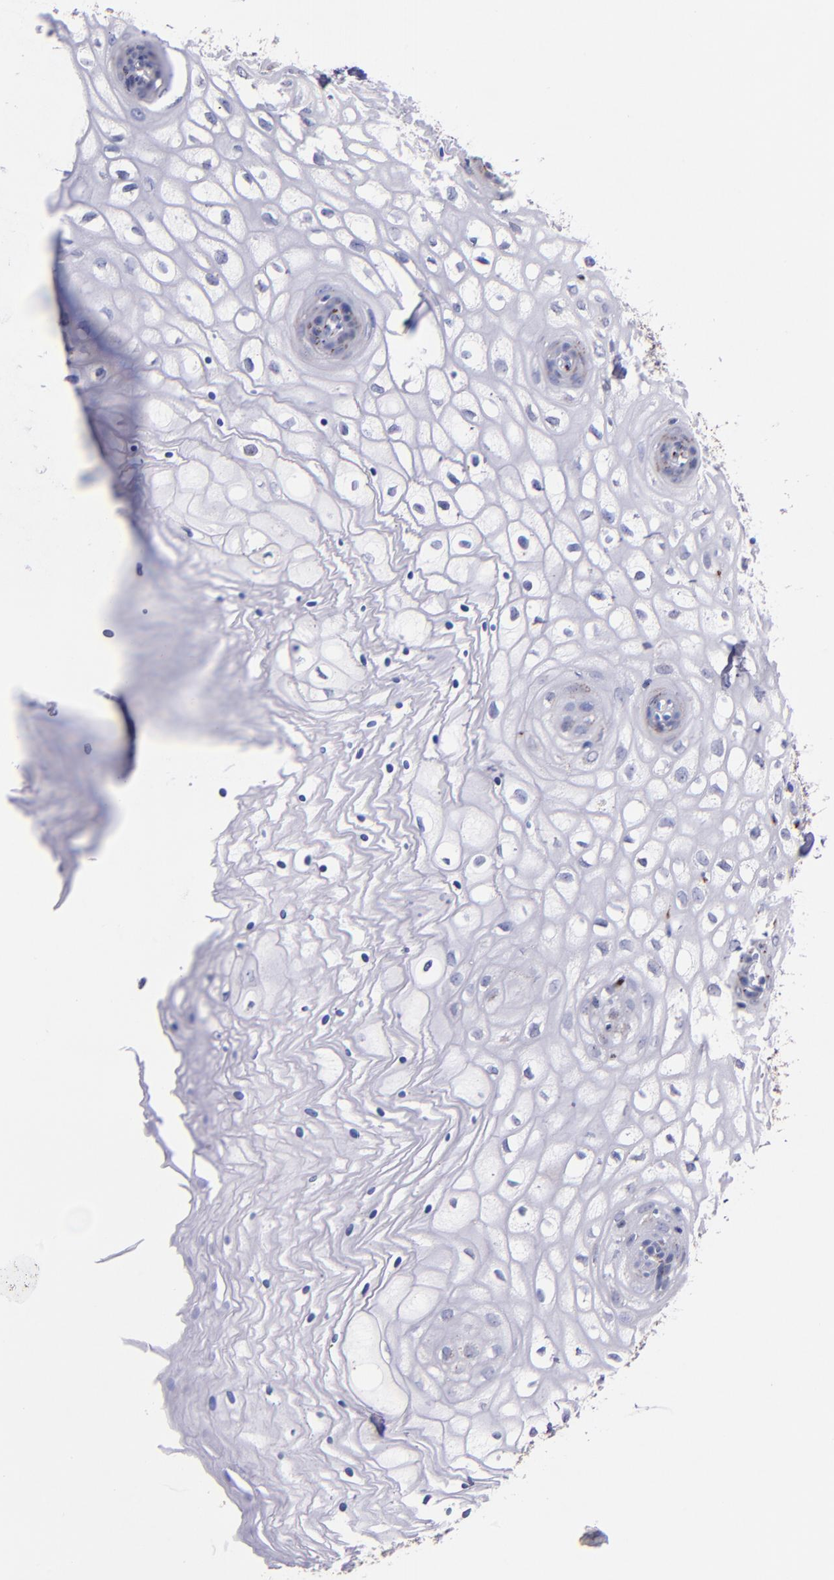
{"staining": {"intensity": "moderate", "quantity": "<25%", "location": "cytoplasmic/membranous"}, "tissue": "vagina", "cell_type": "Squamous epithelial cells", "image_type": "normal", "snomed": [{"axis": "morphology", "description": "Normal tissue, NOS"}, {"axis": "topography", "description": "Vagina"}], "caption": "A histopathology image of vagina stained for a protein demonstrates moderate cytoplasmic/membranous brown staining in squamous epithelial cells. (DAB (3,3'-diaminobenzidine) IHC with brightfield microscopy, high magnification).", "gene": "GOLIM4", "patient": {"sex": "female", "age": 34}}